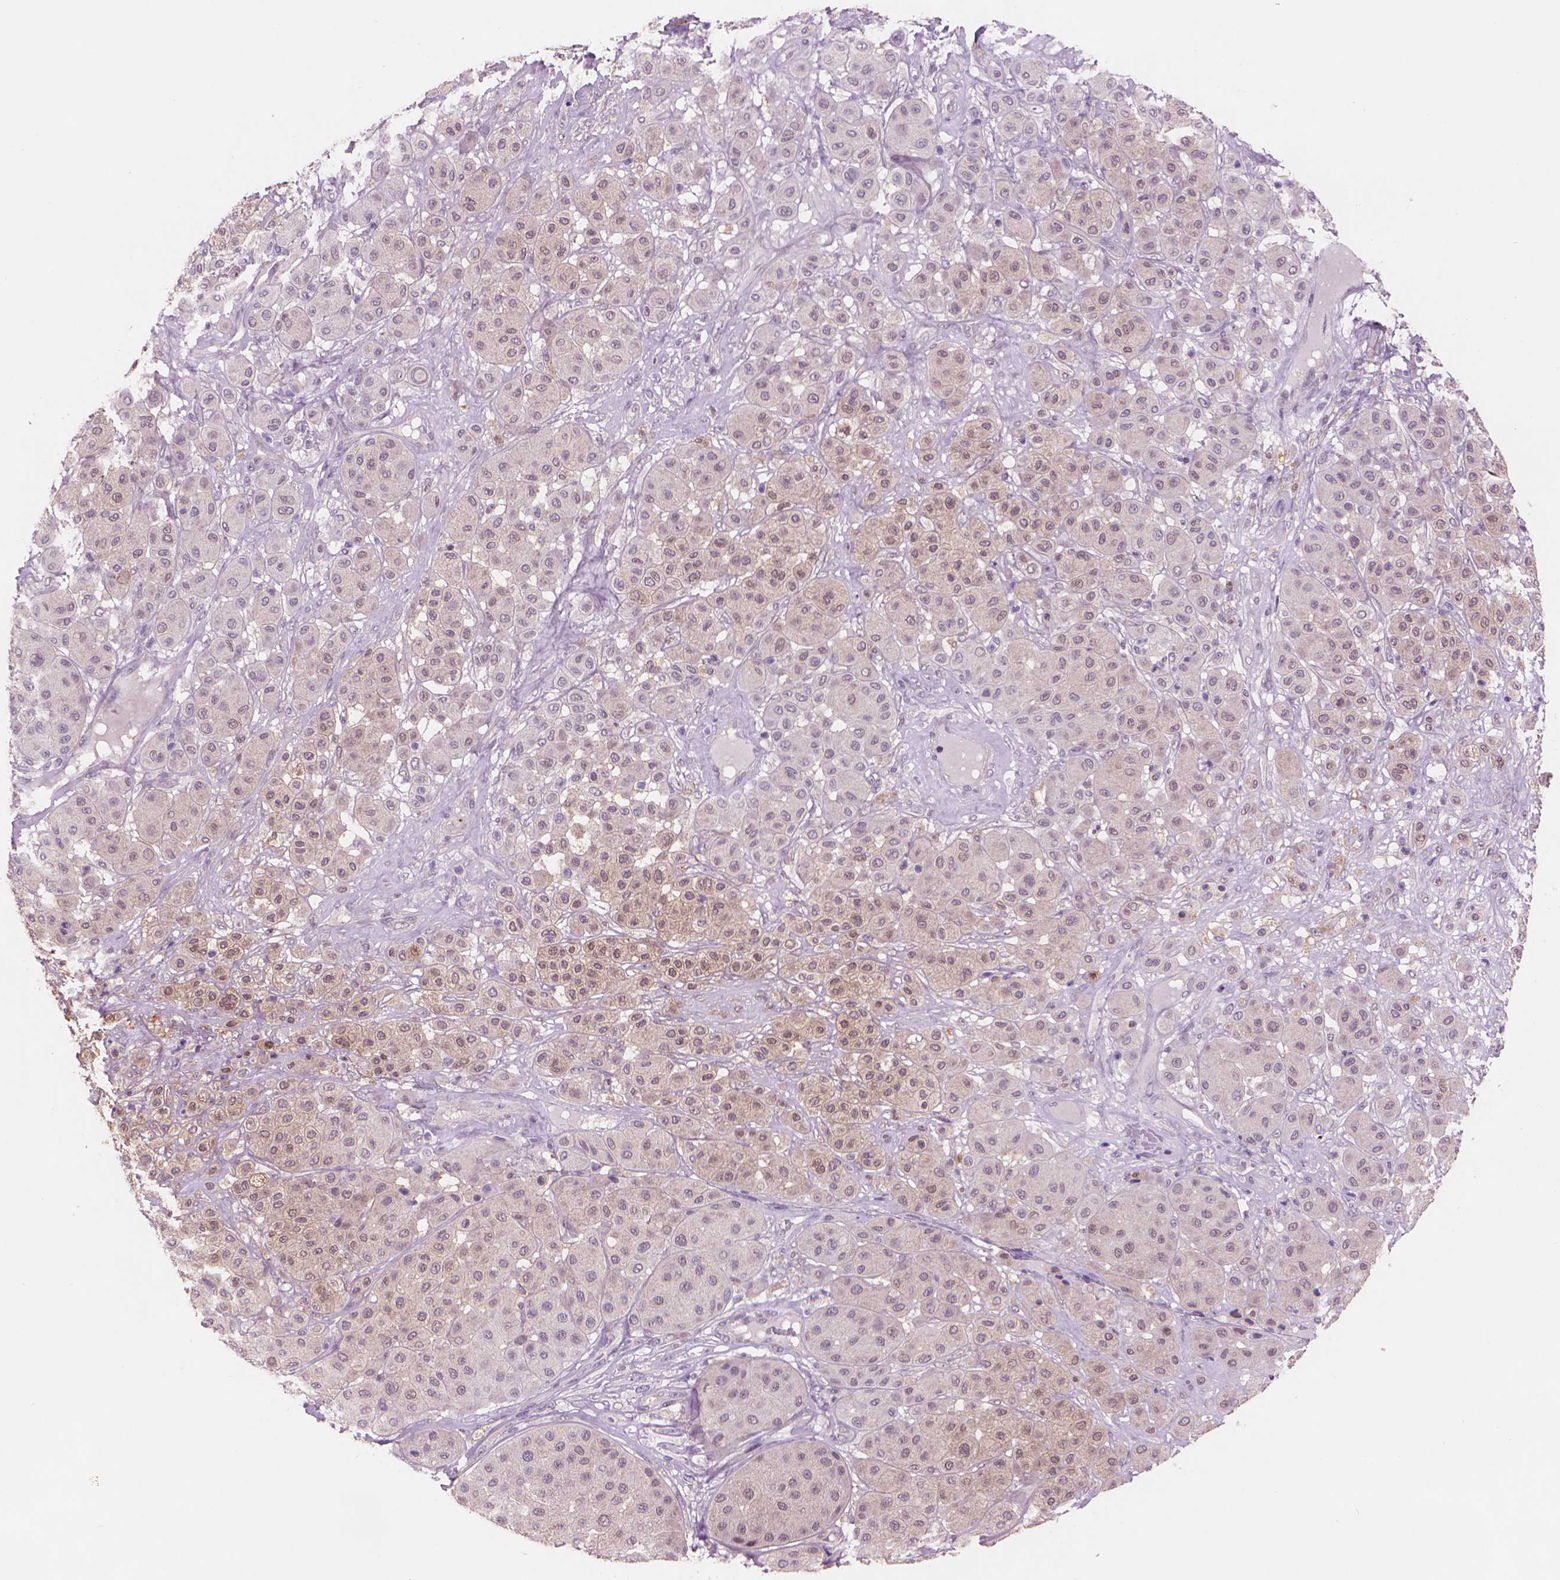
{"staining": {"intensity": "negative", "quantity": "none", "location": "none"}, "tissue": "melanoma", "cell_type": "Tumor cells", "image_type": "cancer", "snomed": [{"axis": "morphology", "description": "Malignant melanoma, Metastatic site"}, {"axis": "topography", "description": "Smooth muscle"}], "caption": "A micrograph of melanoma stained for a protein shows no brown staining in tumor cells. The staining was performed using DAB (3,3'-diaminobenzidine) to visualize the protein expression in brown, while the nuclei were stained in blue with hematoxylin (Magnification: 20x).", "gene": "ENO2", "patient": {"sex": "male", "age": 41}}